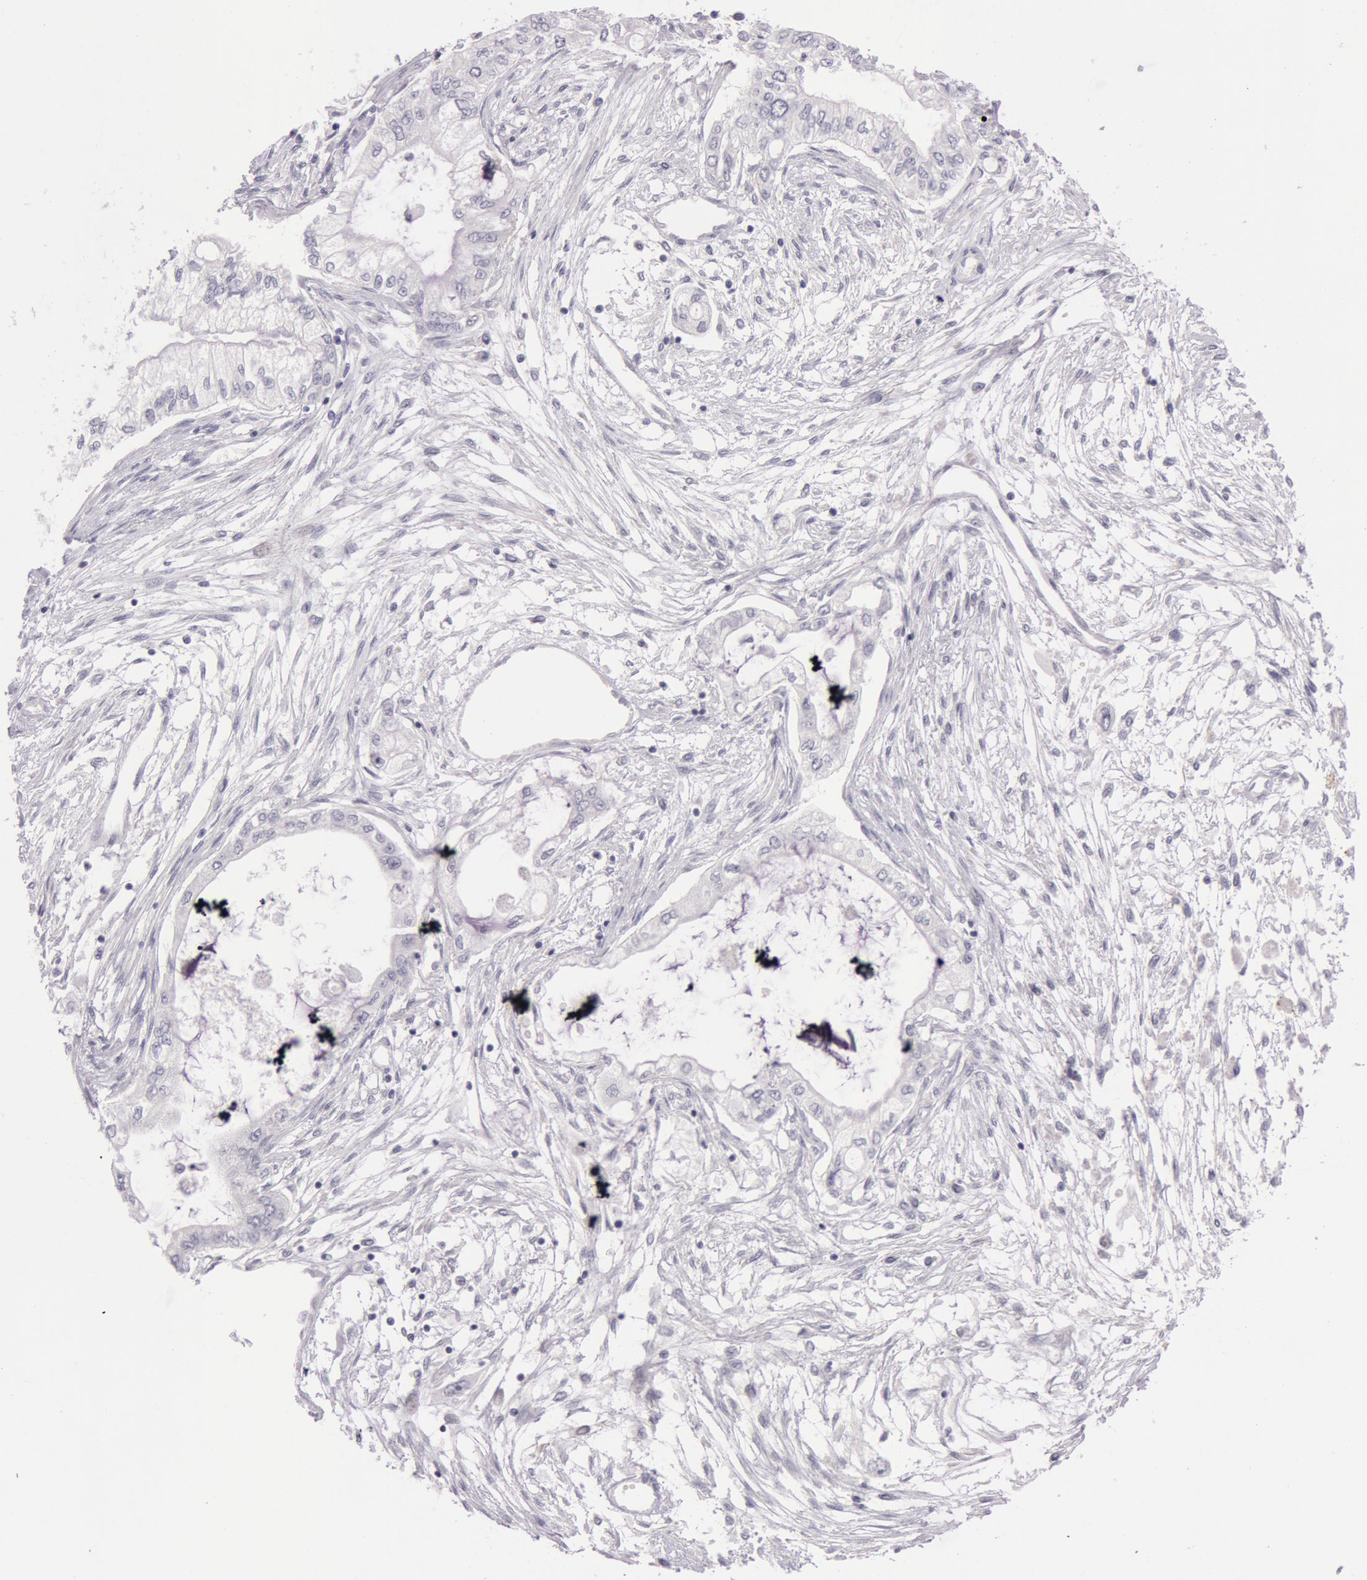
{"staining": {"intensity": "negative", "quantity": "none", "location": "none"}, "tissue": "pancreatic cancer", "cell_type": "Tumor cells", "image_type": "cancer", "snomed": [{"axis": "morphology", "description": "Adenocarcinoma, NOS"}, {"axis": "topography", "description": "Pancreas"}], "caption": "A high-resolution micrograph shows immunohistochemistry (IHC) staining of pancreatic cancer, which displays no significant positivity in tumor cells.", "gene": "RBMY1F", "patient": {"sex": "male", "age": 79}}